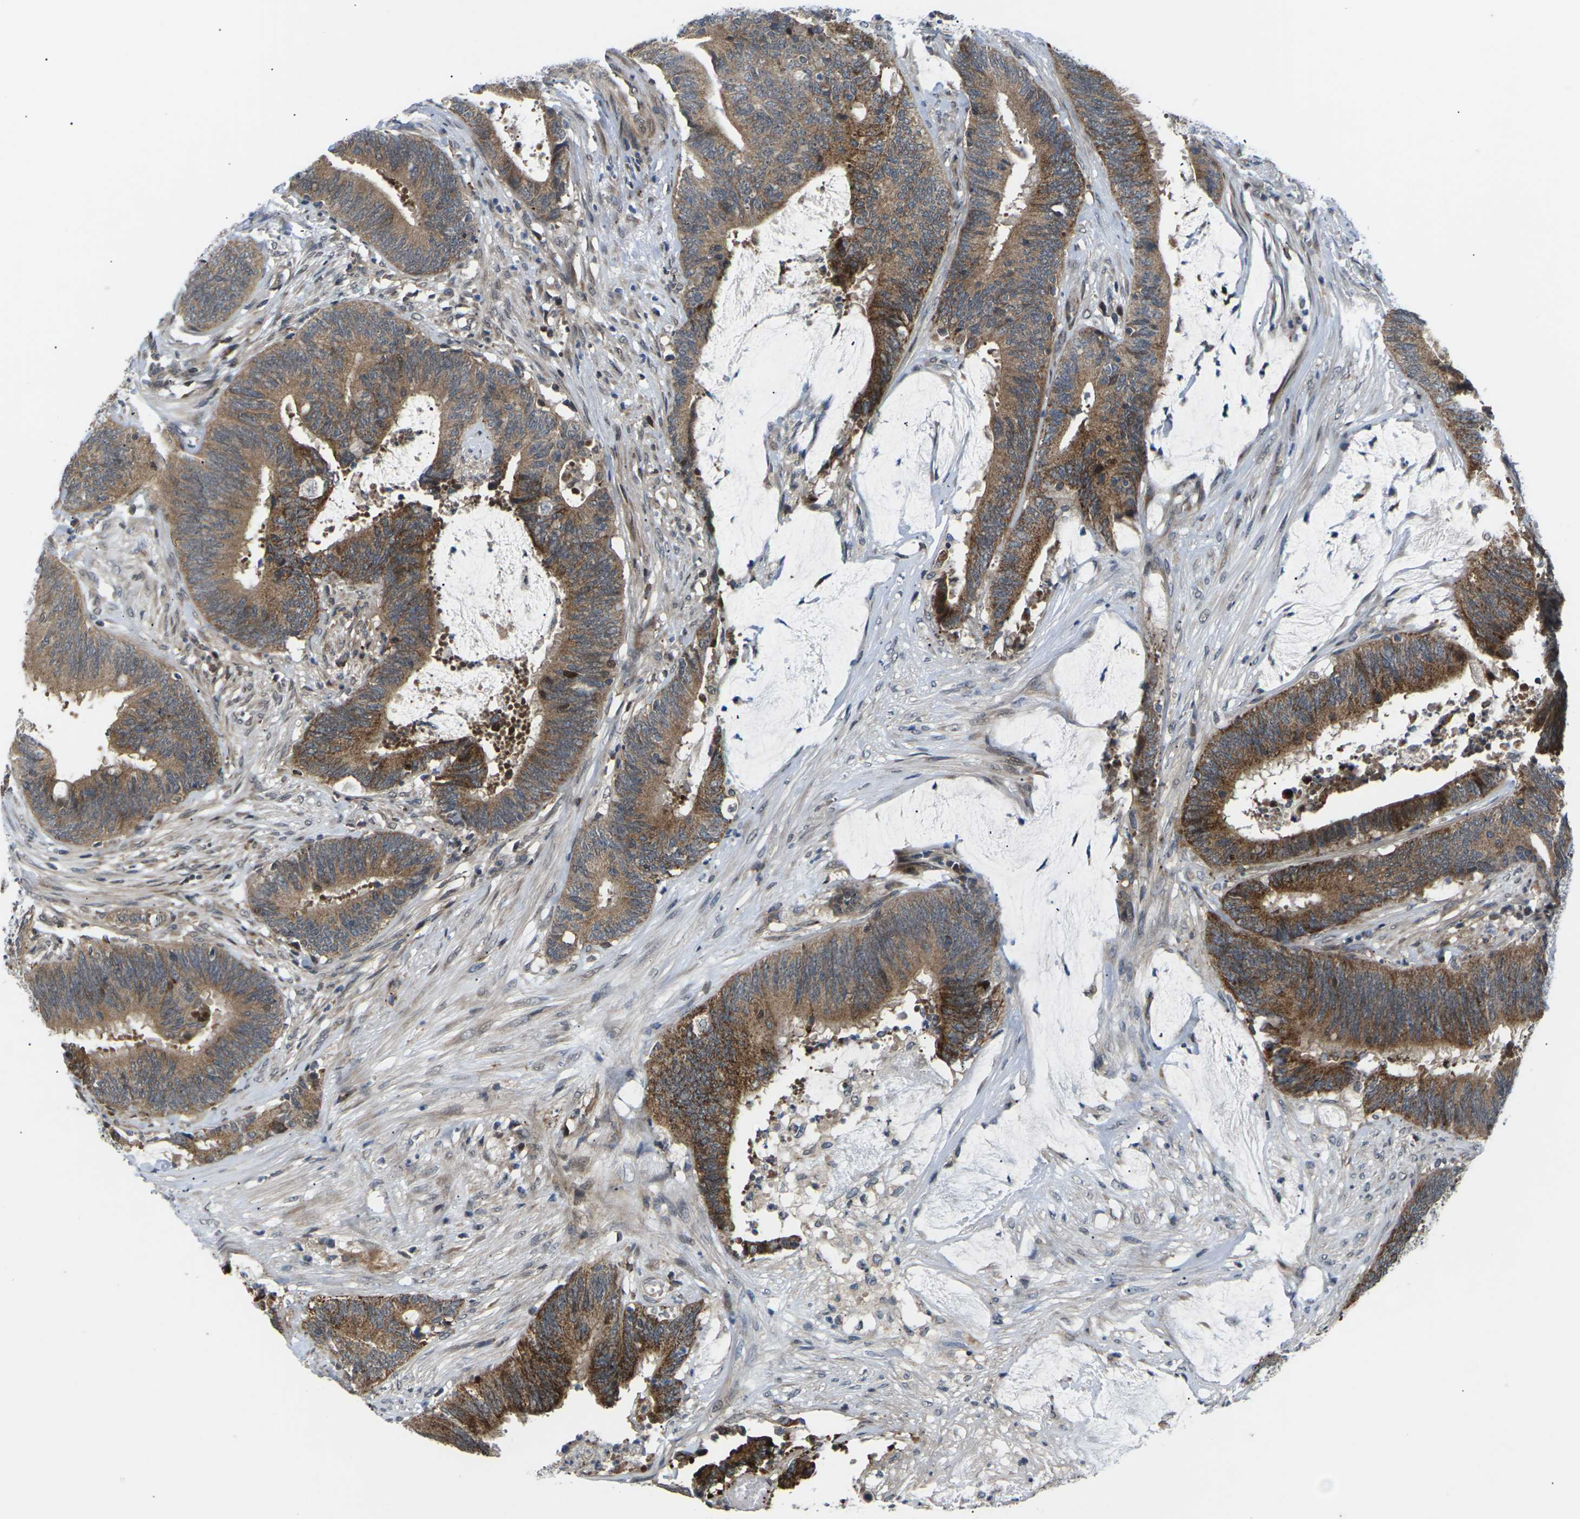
{"staining": {"intensity": "moderate", "quantity": ">75%", "location": "cytoplasmic/membranous"}, "tissue": "colorectal cancer", "cell_type": "Tumor cells", "image_type": "cancer", "snomed": [{"axis": "morphology", "description": "Adenocarcinoma, NOS"}, {"axis": "topography", "description": "Rectum"}], "caption": "Approximately >75% of tumor cells in colorectal cancer (adenocarcinoma) show moderate cytoplasmic/membranous protein staining as visualized by brown immunohistochemical staining.", "gene": "RPS6KA3", "patient": {"sex": "female", "age": 66}}